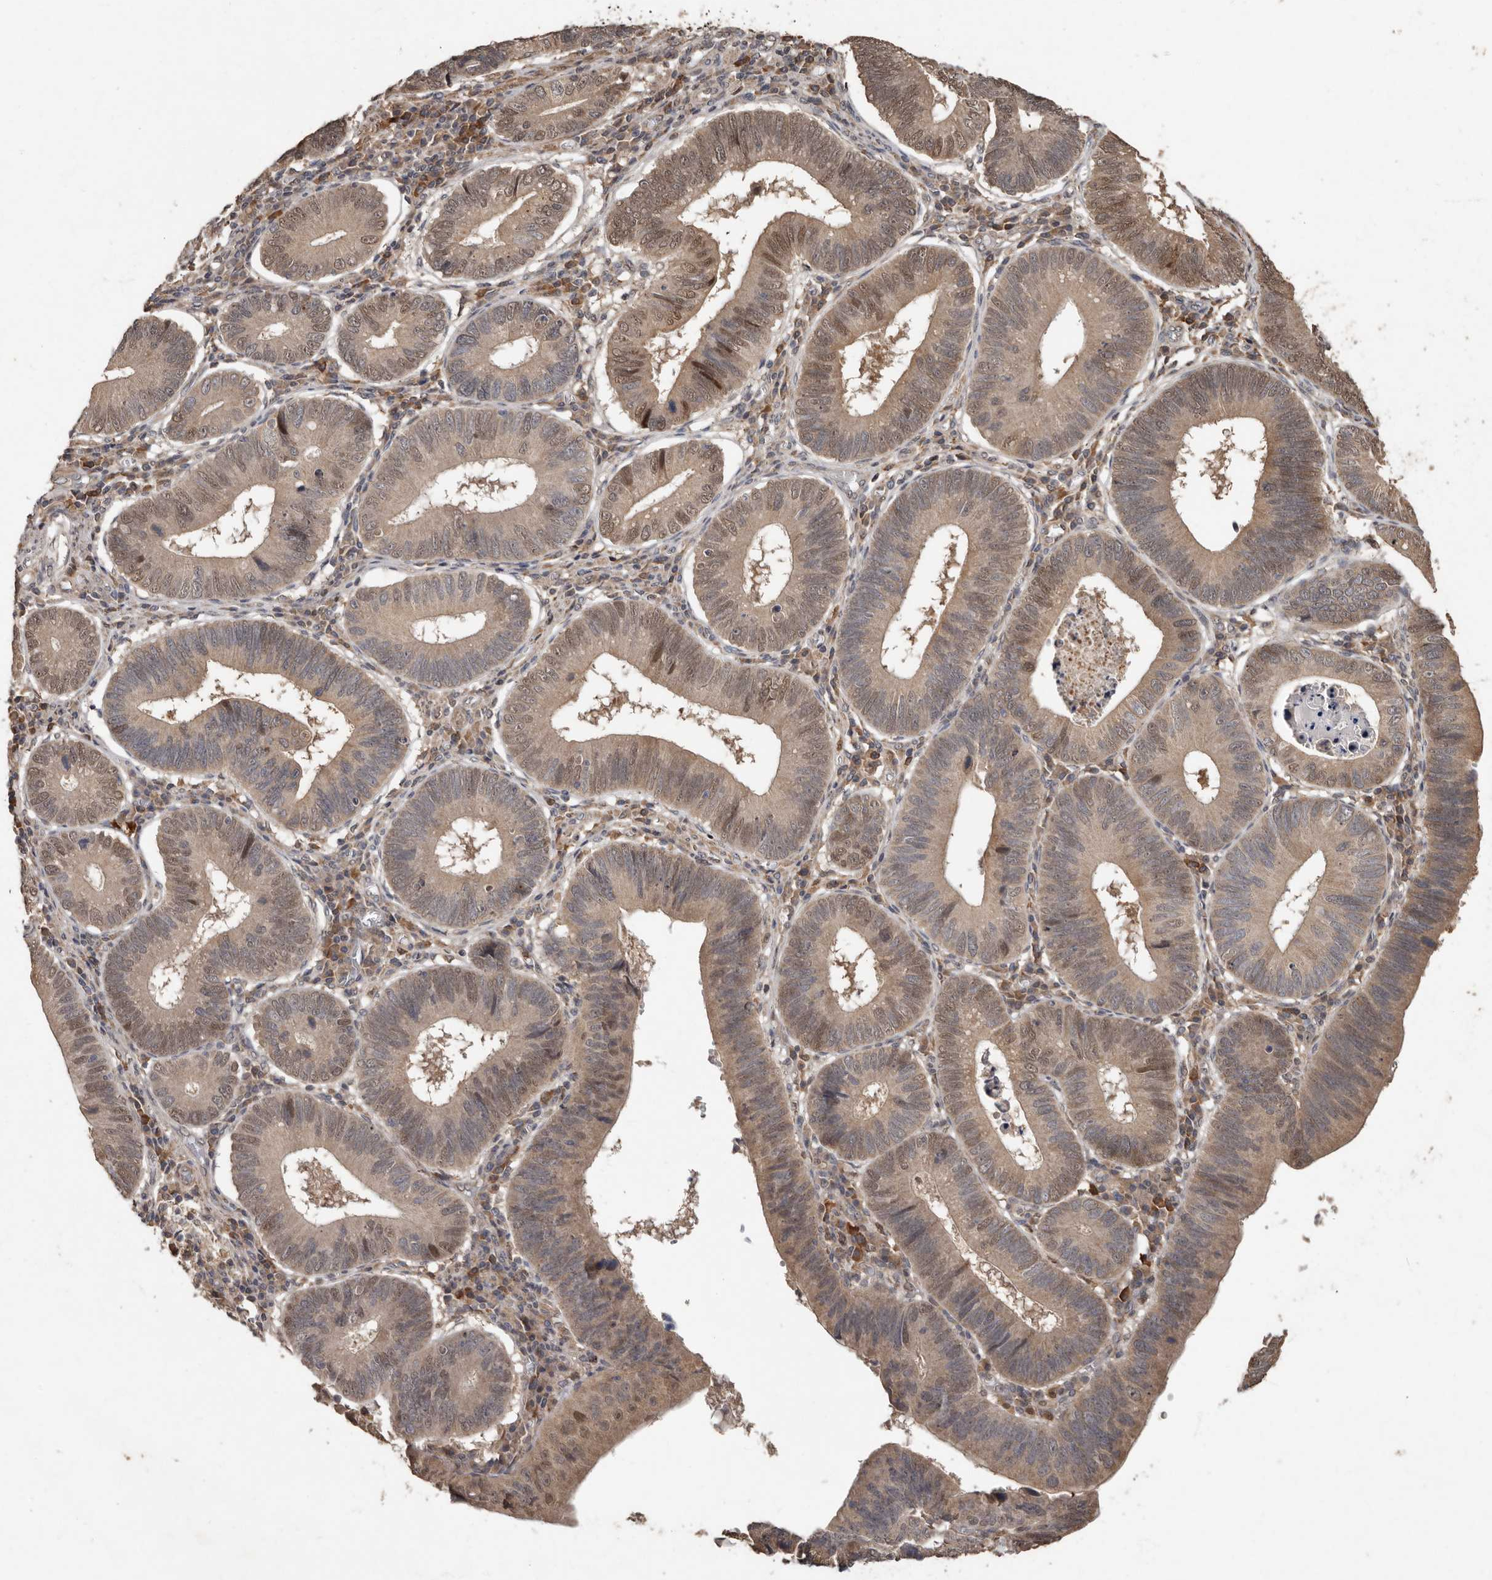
{"staining": {"intensity": "moderate", "quantity": "25%-75%", "location": "cytoplasmic/membranous,nuclear"}, "tissue": "stomach cancer", "cell_type": "Tumor cells", "image_type": "cancer", "snomed": [{"axis": "morphology", "description": "Adenocarcinoma, NOS"}, {"axis": "topography", "description": "Stomach"}], "caption": "Protein staining displays moderate cytoplasmic/membranous and nuclear staining in approximately 25%-75% of tumor cells in stomach adenocarcinoma. The protein is stained brown, and the nuclei are stained in blue (DAB (3,3'-diaminobenzidine) IHC with brightfield microscopy, high magnification).", "gene": "KIF26B", "patient": {"sex": "male", "age": 59}}